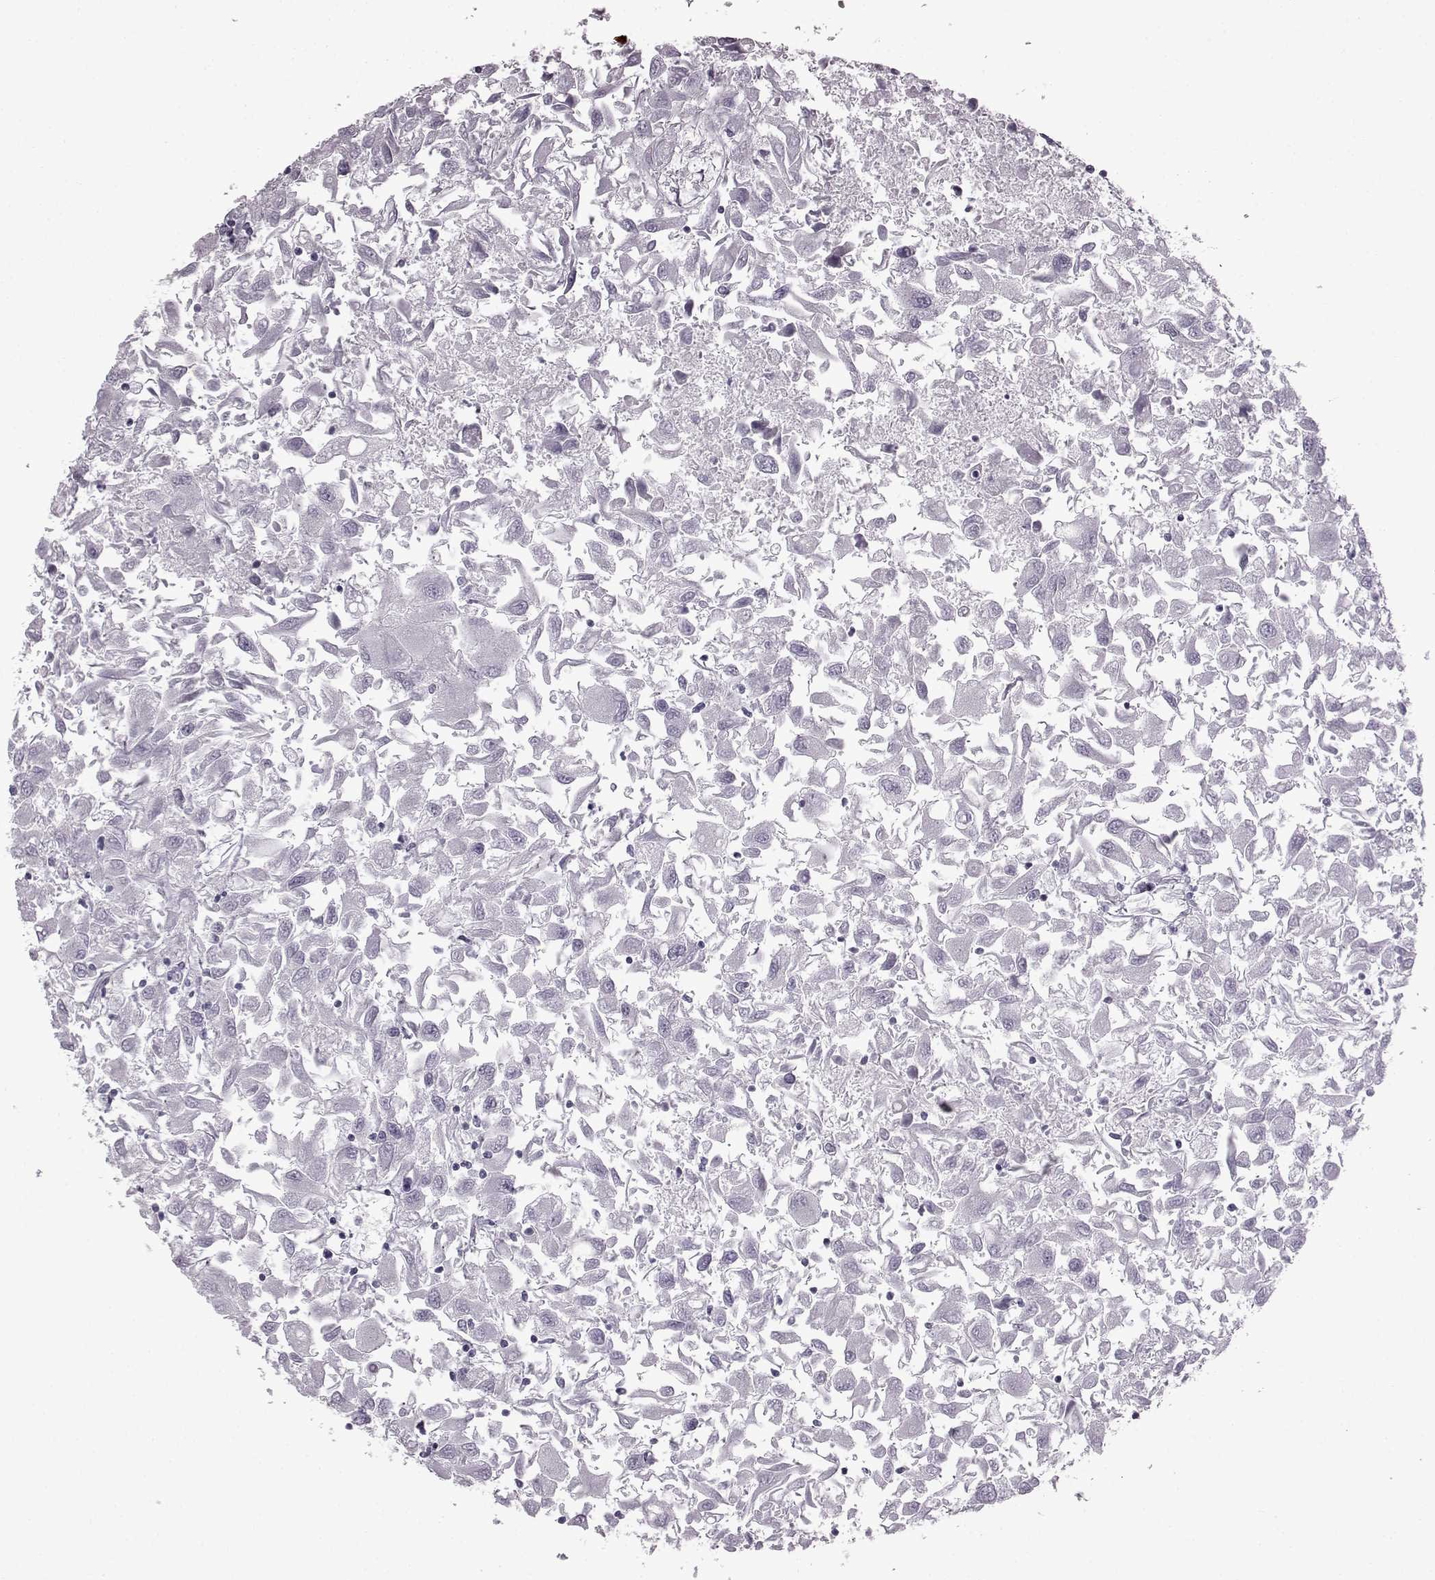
{"staining": {"intensity": "negative", "quantity": "none", "location": "none"}, "tissue": "renal cancer", "cell_type": "Tumor cells", "image_type": "cancer", "snomed": [{"axis": "morphology", "description": "Adenocarcinoma, NOS"}, {"axis": "topography", "description": "Kidney"}], "caption": "Protein analysis of adenocarcinoma (renal) reveals no significant positivity in tumor cells.", "gene": "SLC28A2", "patient": {"sex": "female", "age": 76}}